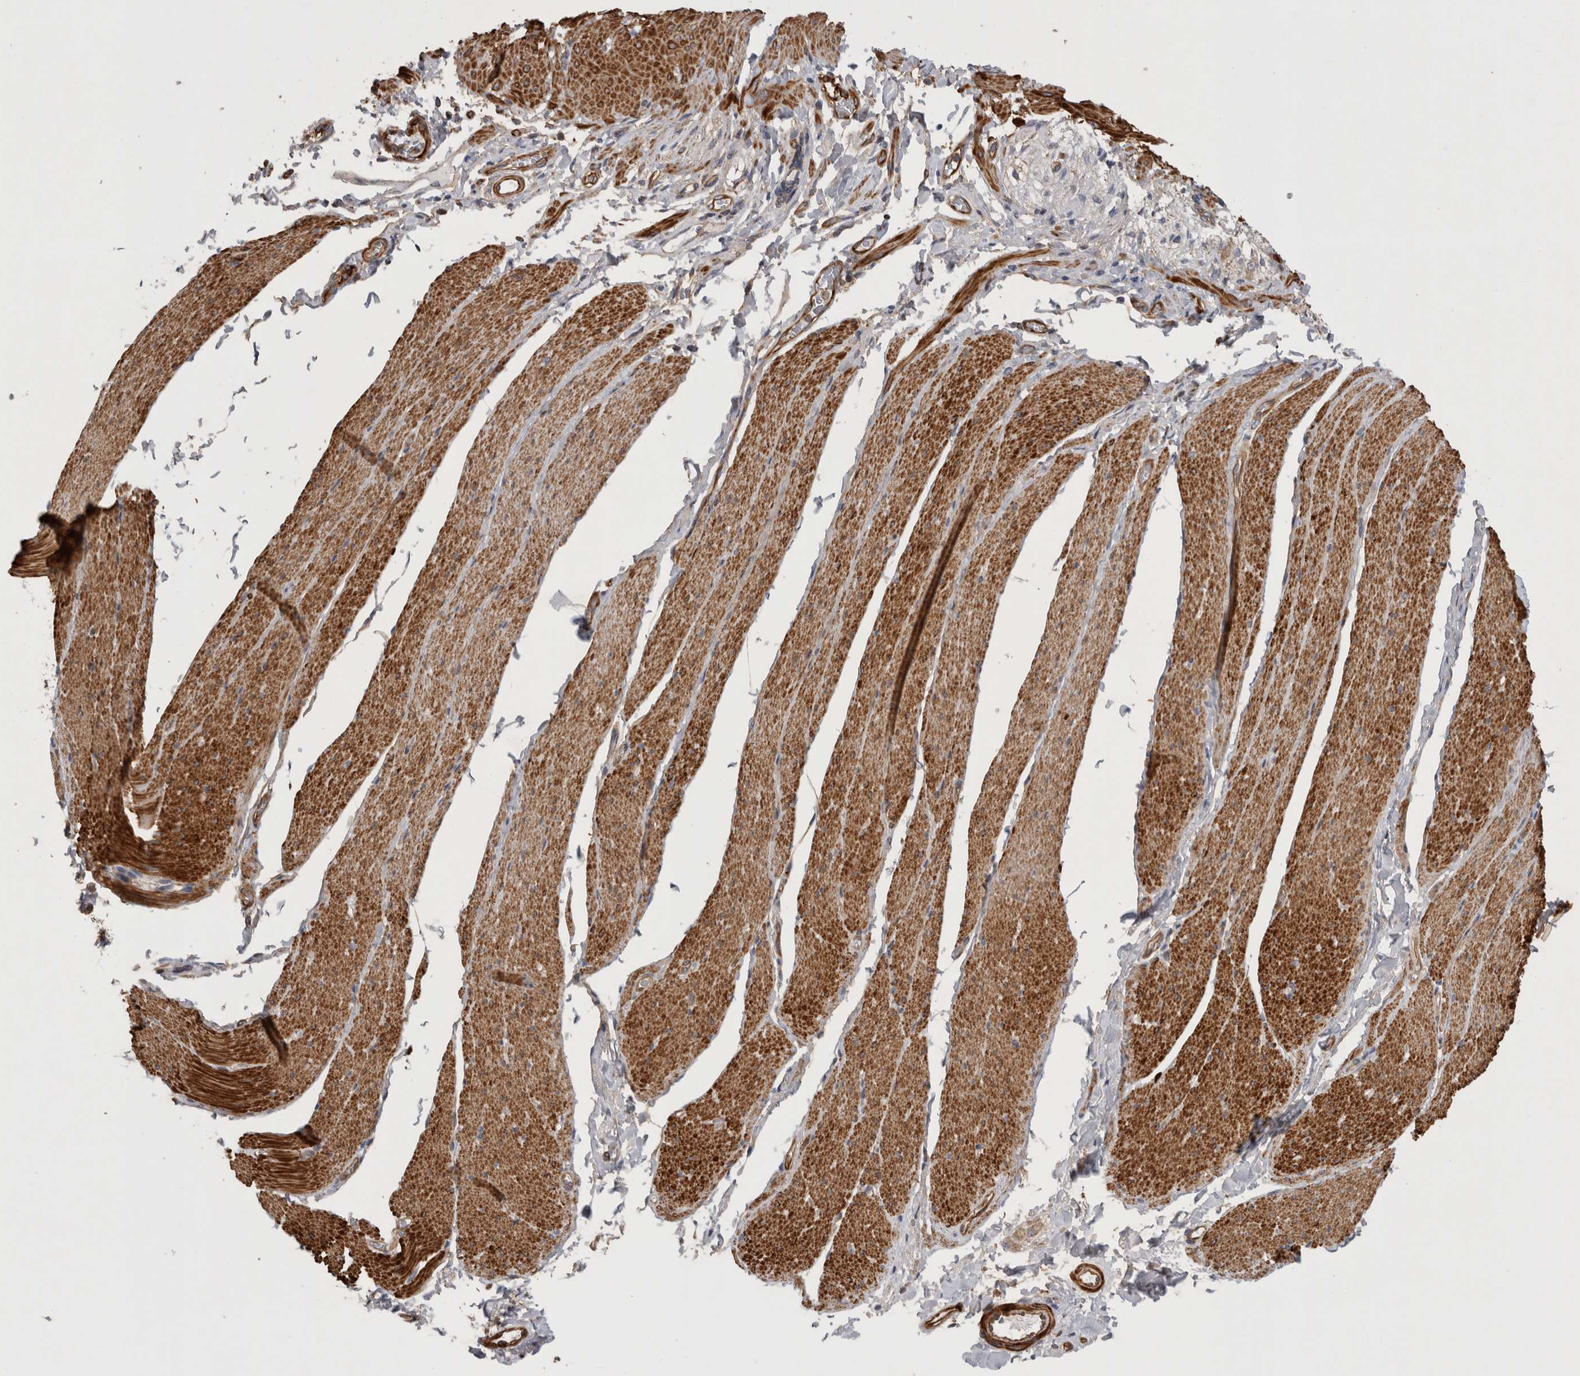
{"staining": {"intensity": "strong", "quantity": ">75%", "location": "cytoplasmic/membranous"}, "tissue": "smooth muscle", "cell_type": "Smooth muscle cells", "image_type": "normal", "snomed": [{"axis": "morphology", "description": "Normal tissue, NOS"}, {"axis": "topography", "description": "Smooth muscle"}, {"axis": "topography", "description": "Small intestine"}], "caption": "The photomicrograph displays a brown stain indicating the presence of a protein in the cytoplasmic/membranous of smooth muscle cells in smooth muscle. (IHC, brightfield microscopy, high magnification).", "gene": "SFXN2", "patient": {"sex": "female", "age": 84}}